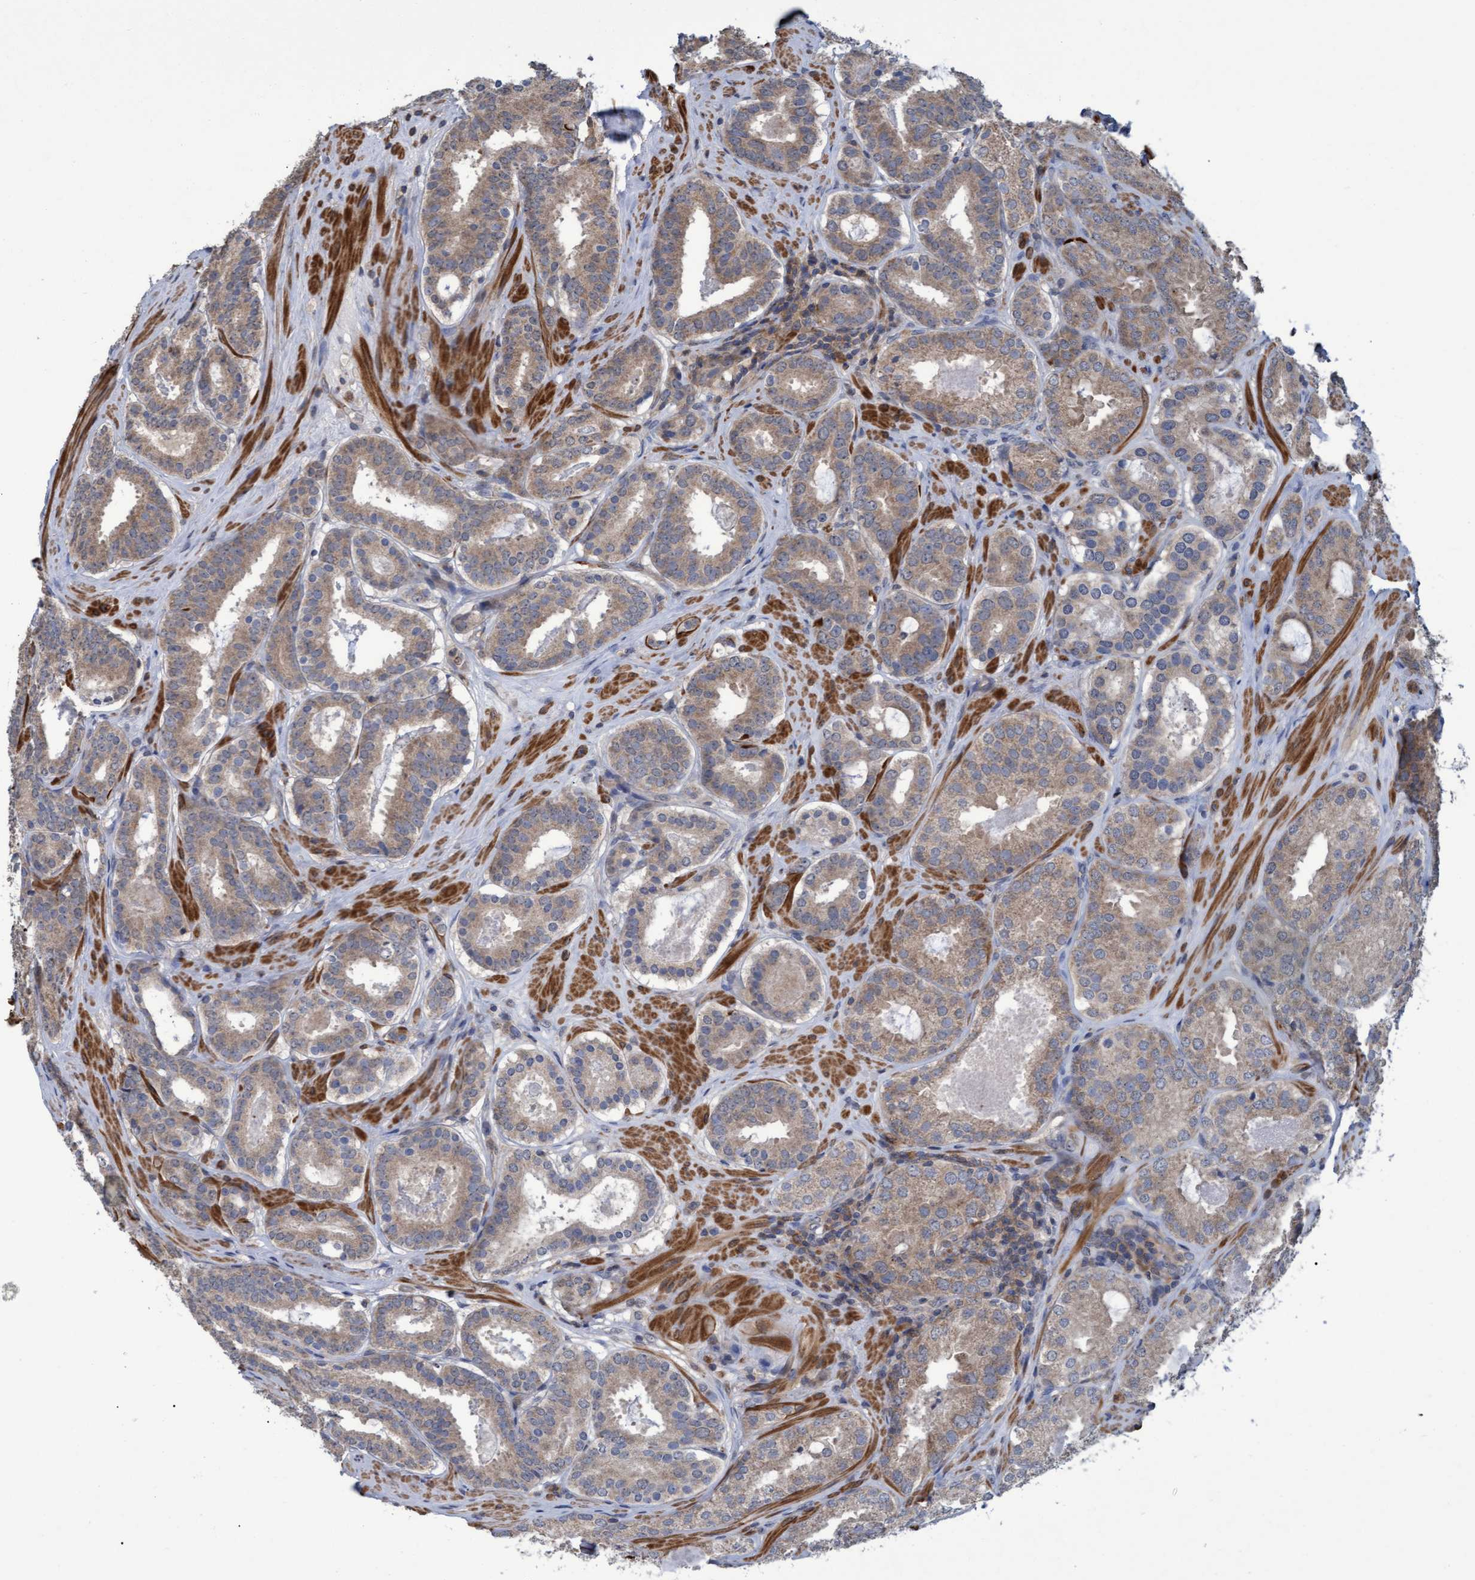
{"staining": {"intensity": "weak", "quantity": ">75%", "location": "cytoplasmic/membranous"}, "tissue": "prostate cancer", "cell_type": "Tumor cells", "image_type": "cancer", "snomed": [{"axis": "morphology", "description": "Adenocarcinoma, Low grade"}, {"axis": "topography", "description": "Prostate"}], "caption": "Immunohistochemistry (IHC) of adenocarcinoma (low-grade) (prostate) shows low levels of weak cytoplasmic/membranous positivity in about >75% of tumor cells. The protein of interest is shown in brown color, while the nuclei are stained blue.", "gene": "NAA15", "patient": {"sex": "male", "age": 69}}